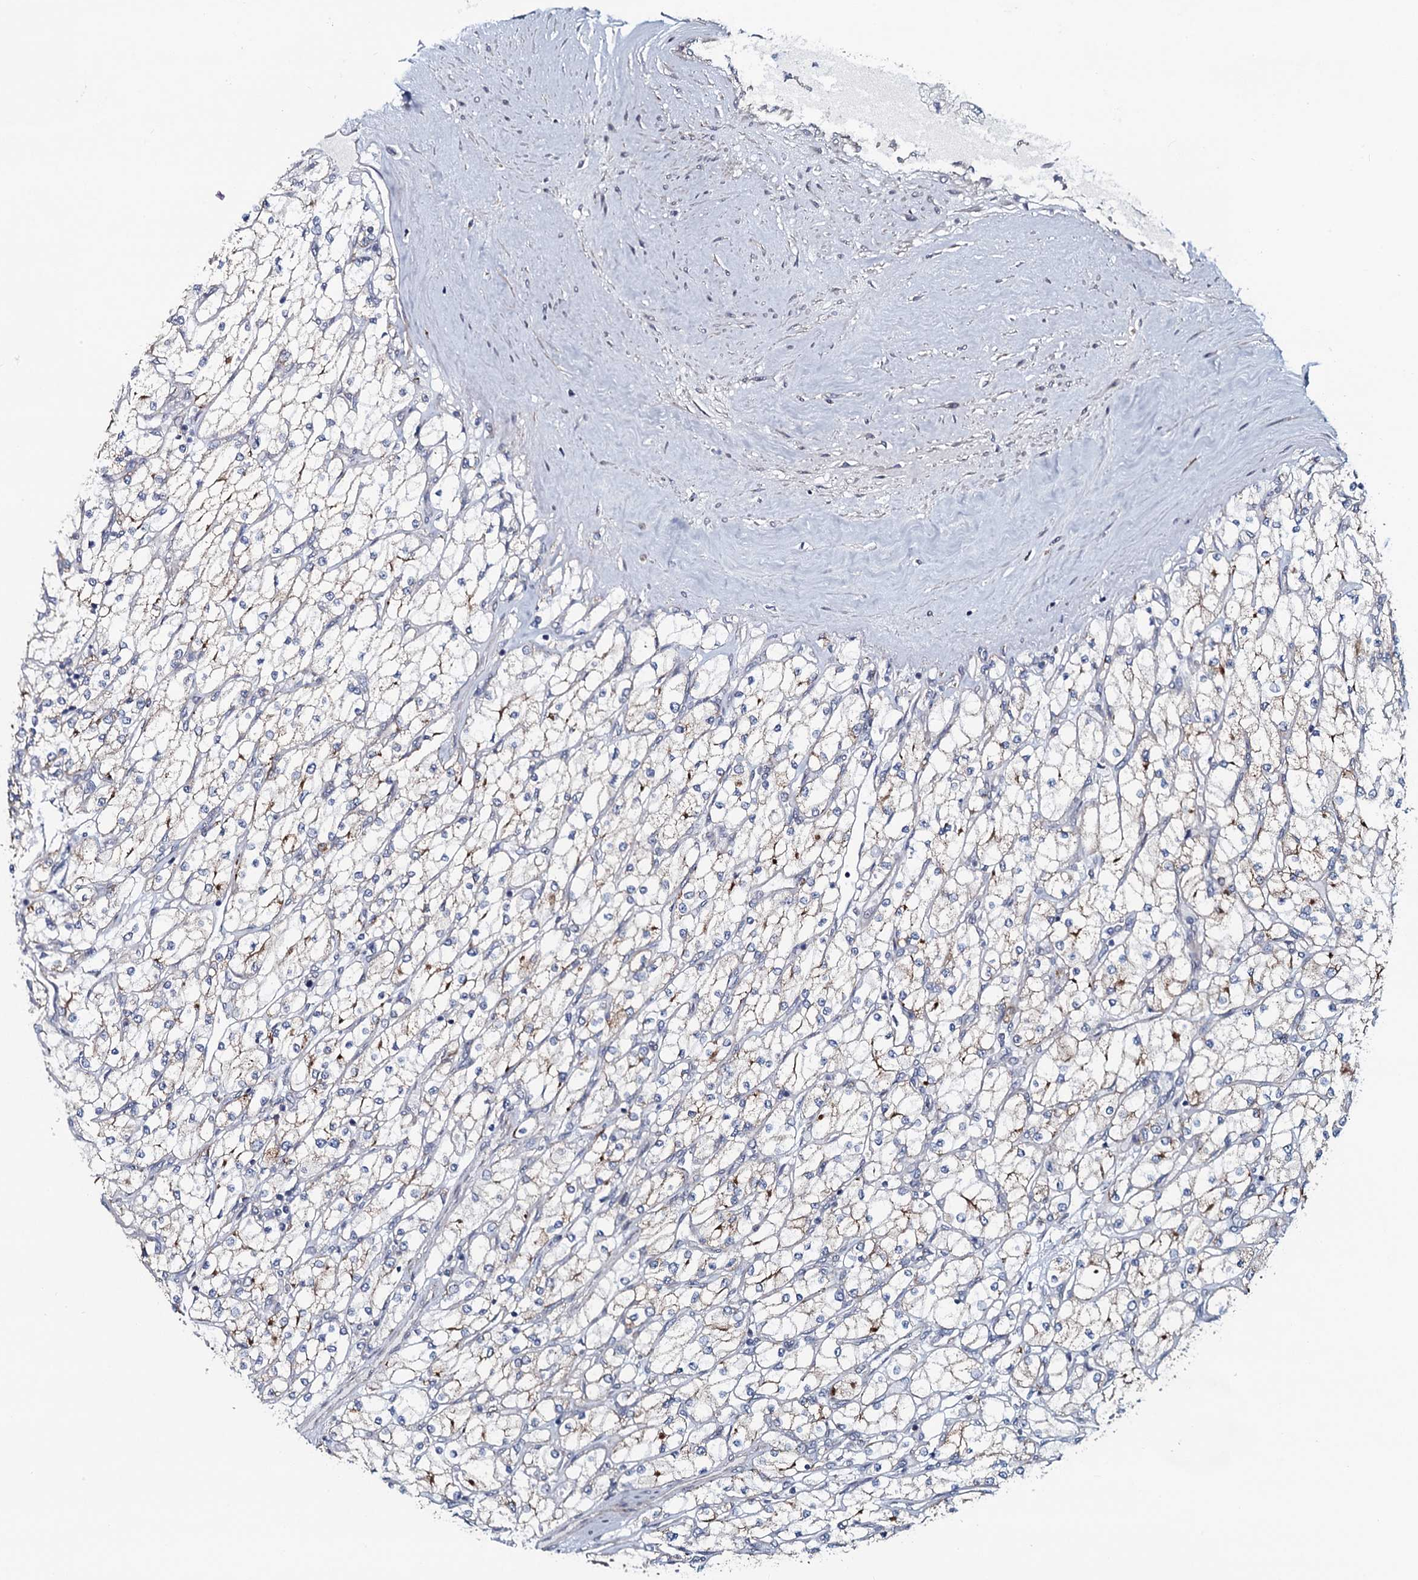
{"staining": {"intensity": "weak", "quantity": "25%-75%", "location": "cytoplasmic/membranous"}, "tissue": "renal cancer", "cell_type": "Tumor cells", "image_type": "cancer", "snomed": [{"axis": "morphology", "description": "Adenocarcinoma, NOS"}, {"axis": "topography", "description": "Kidney"}], "caption": "This is a photomicrograph of immunohistochemistry (IHC) staining of adenocarcinoma (renal), which shows weak expression in the cytoplasmic/membranous of tumor cells.", "gene": "KCTD4", "patient": {"sex": "male", "age": 80}}